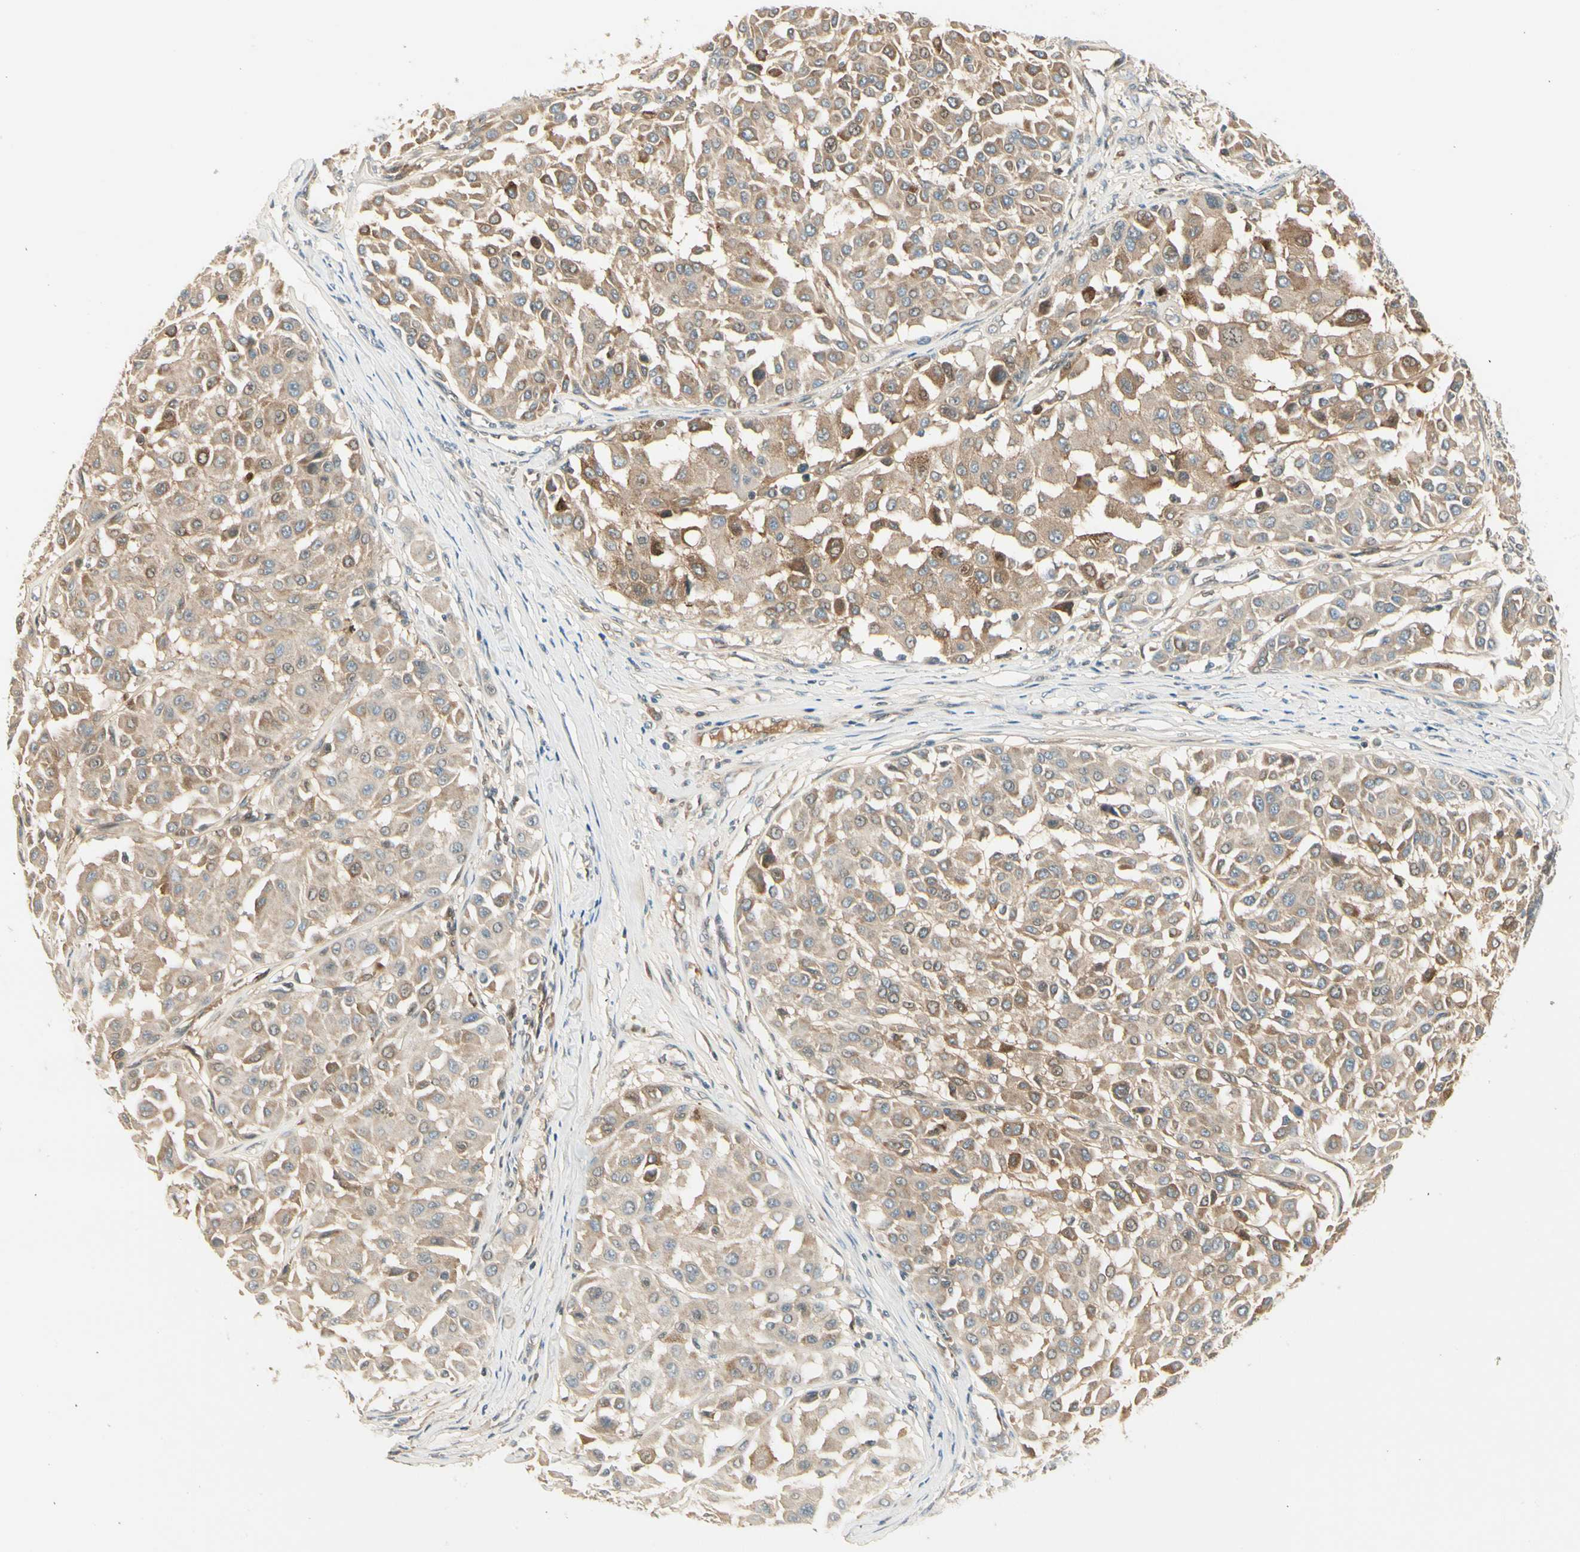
{"staining": {"intensity": "moderate", "quantity": "25%-75%", "location": "cytoplasmic/membranous"}, "tissue": "melanoma", "cell_type": "Tumor cells", "image_type": "cancer", "snomed": [{"axis": "morphology", "description": "Malignant melanoma, Metastatic site"}, {"axis": "topography", "description": "Soft tissue"}], "caption": "This micrograph displays IHC staining of human melanoma, with medium moderate cytoplasmic/membranous positivity in about 25%-75% of tumor cells.", "gene": "EPHB3", "patient": {"sex": "male", "age": 41}}